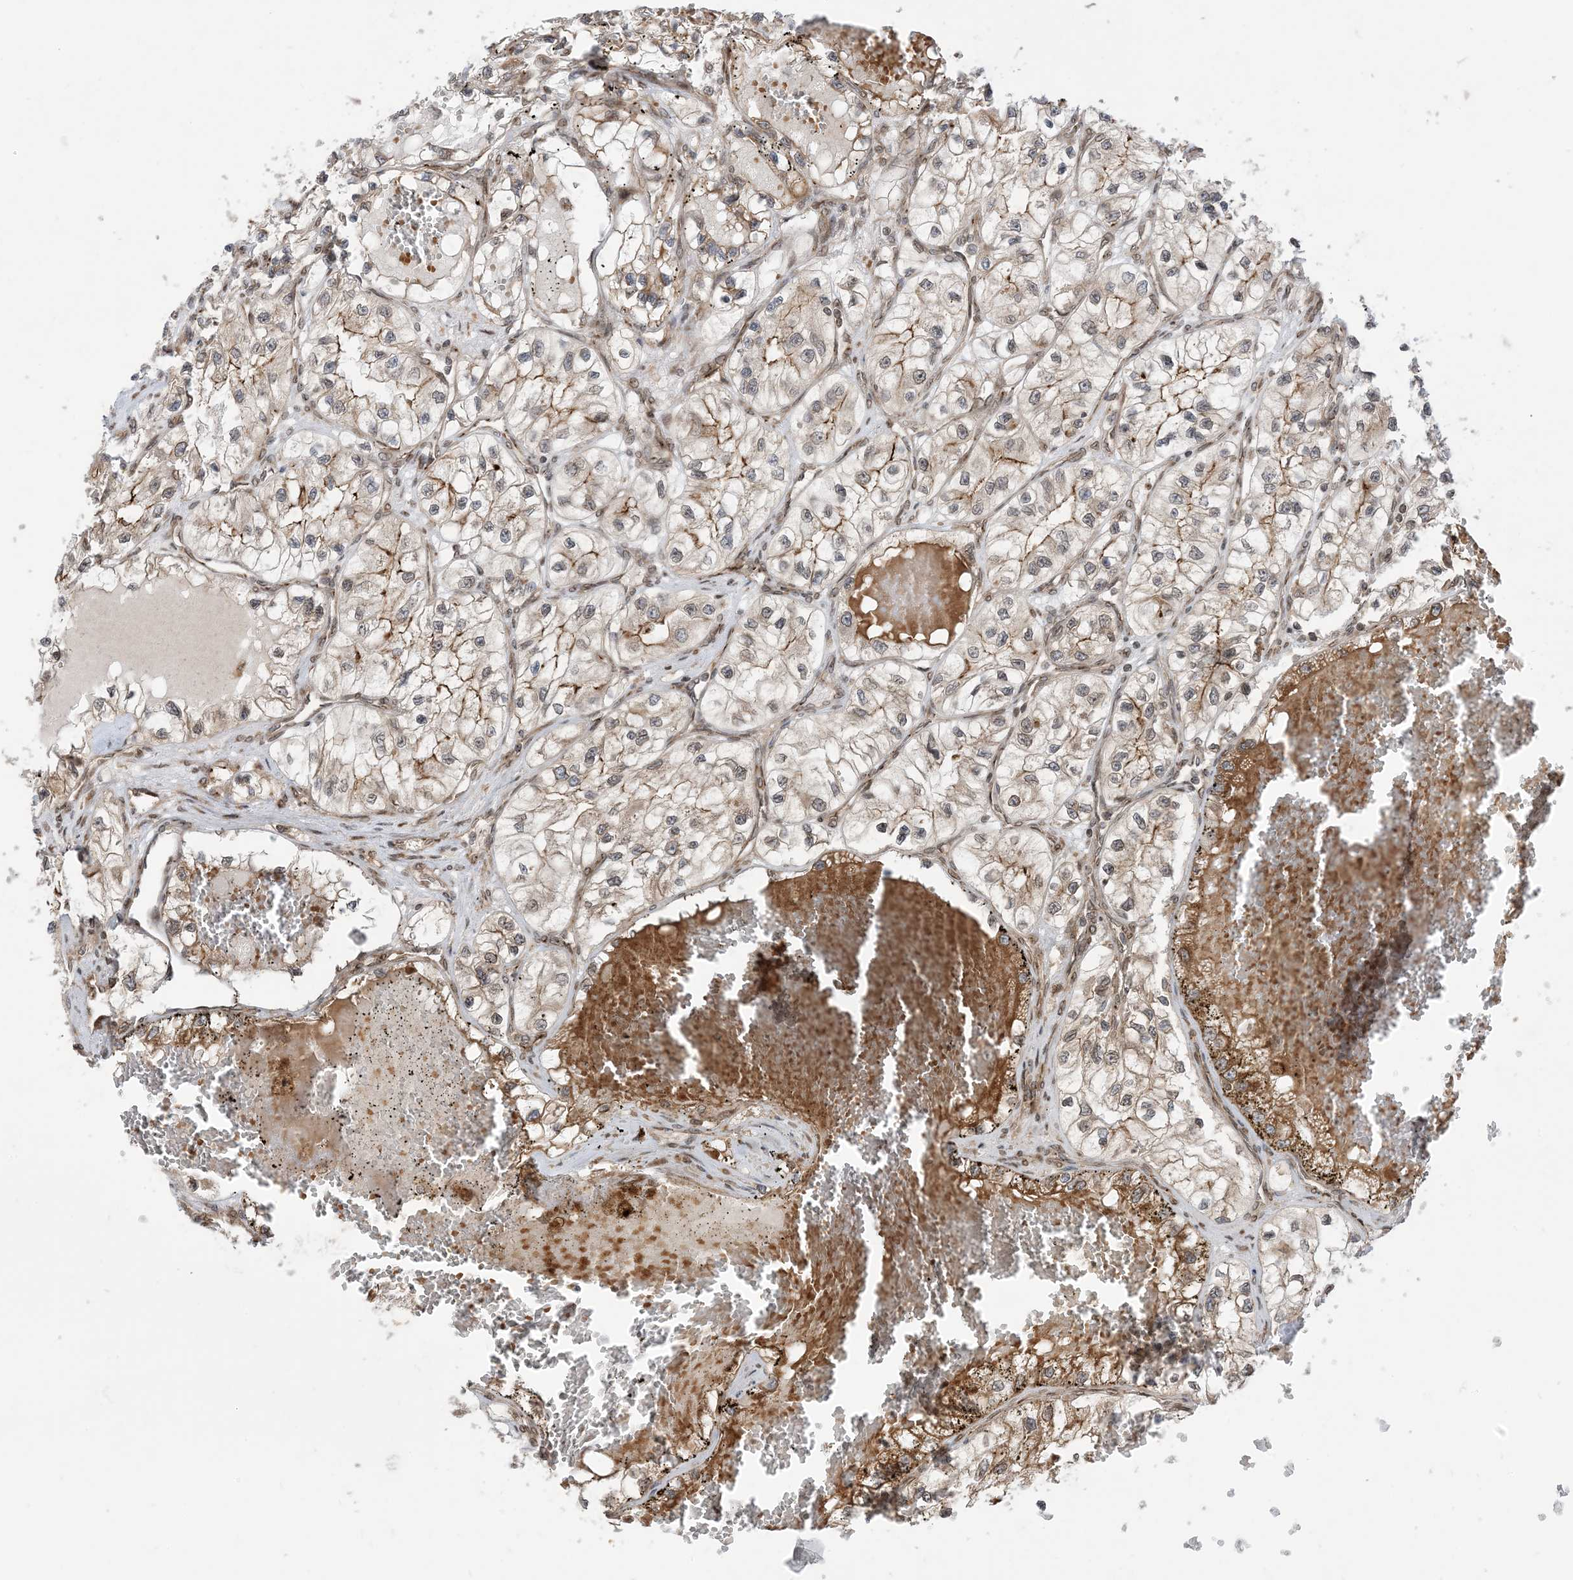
{"staining": {"intensity": "moderate", "quantity": "<25%", "location": "cytoplasmic/membranous"}, "tissue": "renal cancer", "cell_type": "Tumor cells", "image_type": "cancer", "snomed": [{"axis": "morphology", "description": "Adenocarcinoma, NOS"}, {"axis": "topography", "description": "Kidney"}], "caption": "Moderate cytoplasmic/membranous staining is seen in approximately <25% of tumor cells in renal cancer (adenocarcinoma). Immunohistochemistry stains the protein in brown and the nuclei are stained blue.", "gene": "CASP4", "patient": {"sex": "female", "age": 57}}